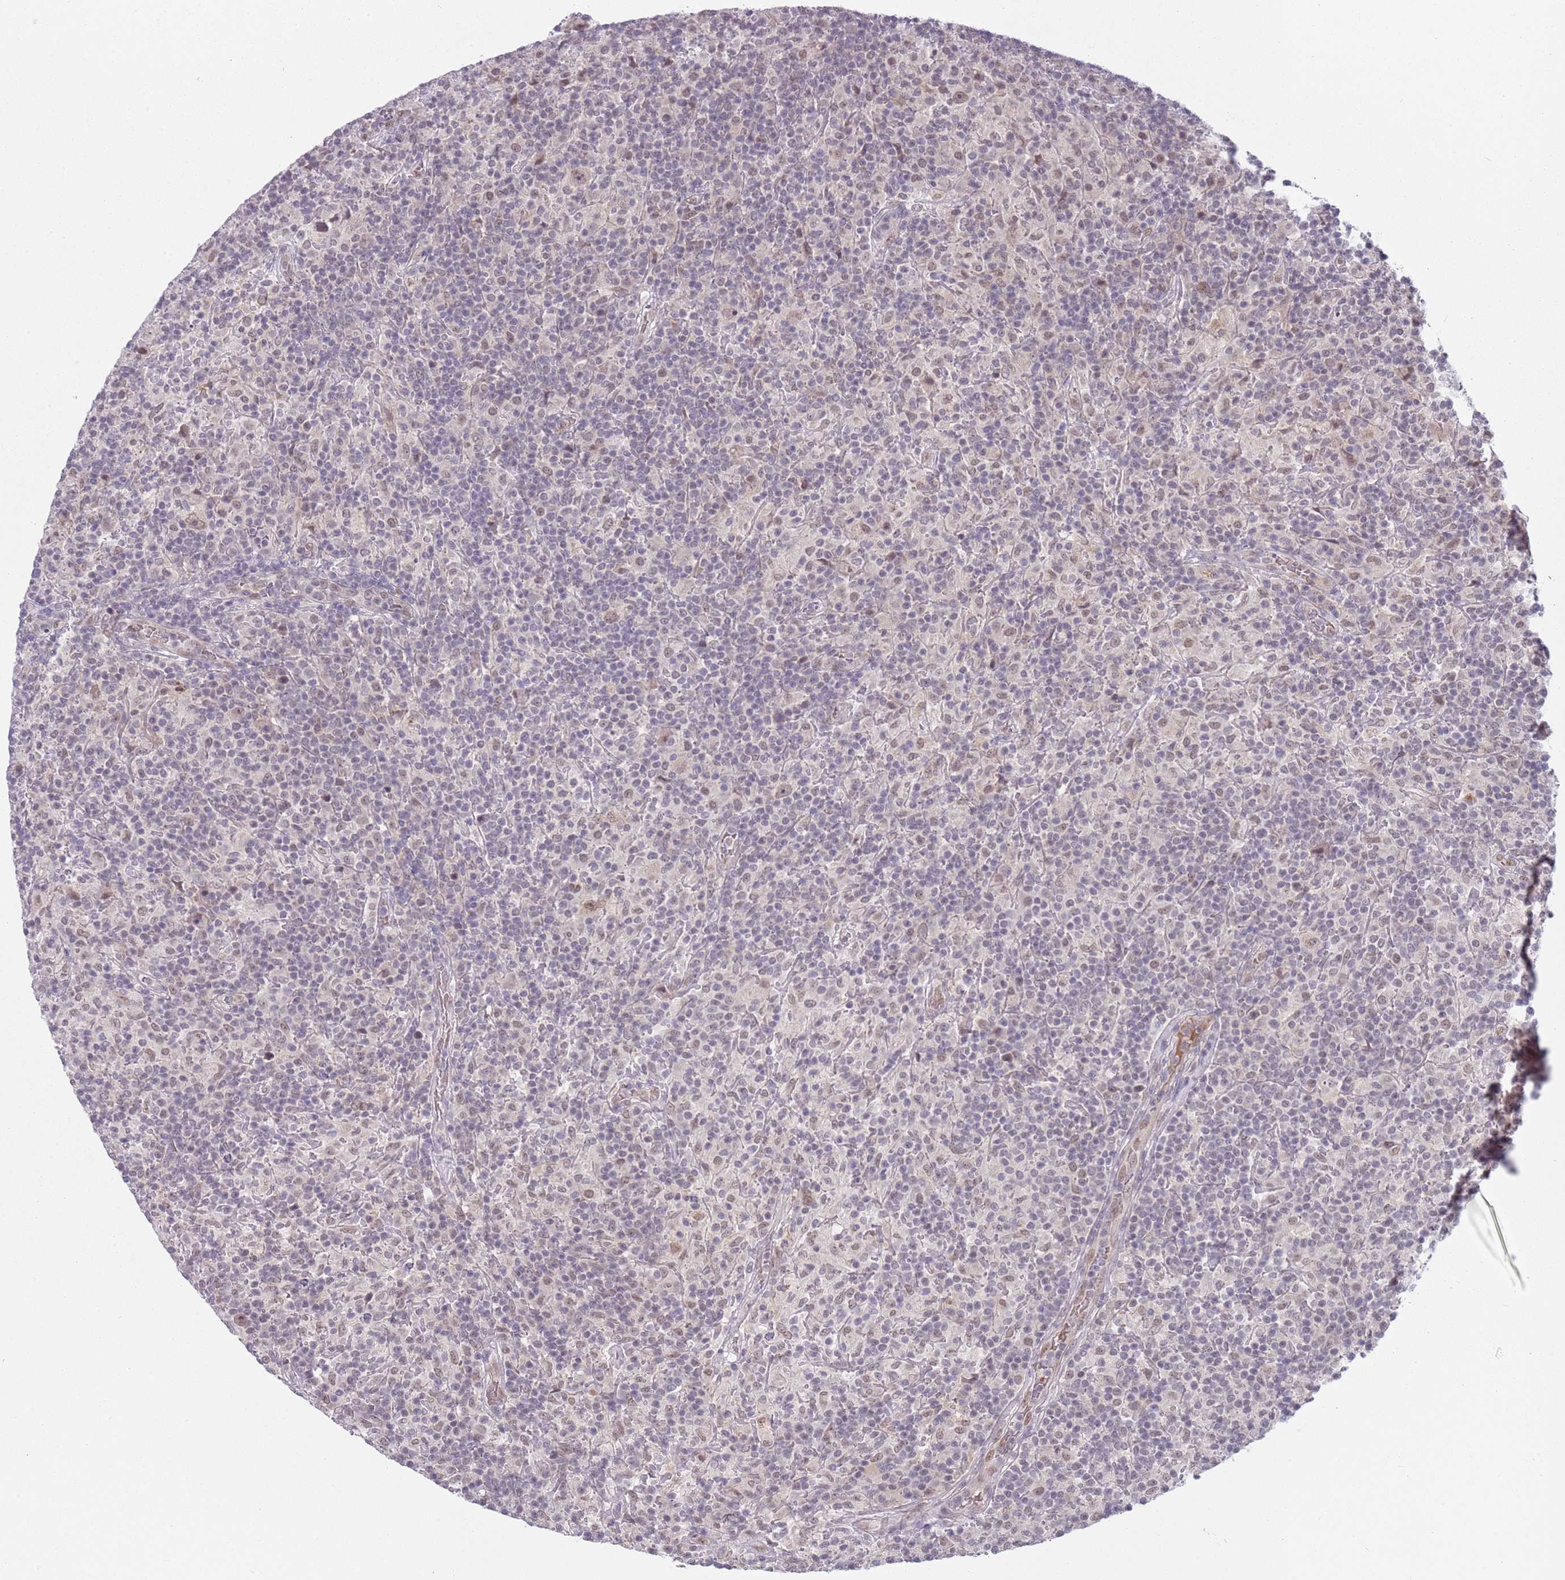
{"staining": {"intensity": "weak", "quantity": "25%-75%", "location": "nuclear"}, "tissue": "lymphoma", "cell_type": "Tumor cells", "image_type": "cancer", "snomed": [{"axis": "morphology", "description": "Hodgkin's disease, NOS"}, {"axis": "topography", "description": "Lymph node"}], "caption": "Tumor cells show weak nuclear staining in about 25%-75% of cells in lymphoma. Immunohistochemistry stains the protein of interest in brown and the nuclei are stained blue.", "gene": "TM2D1", "patient": {"sex": "male", "age": 70}}